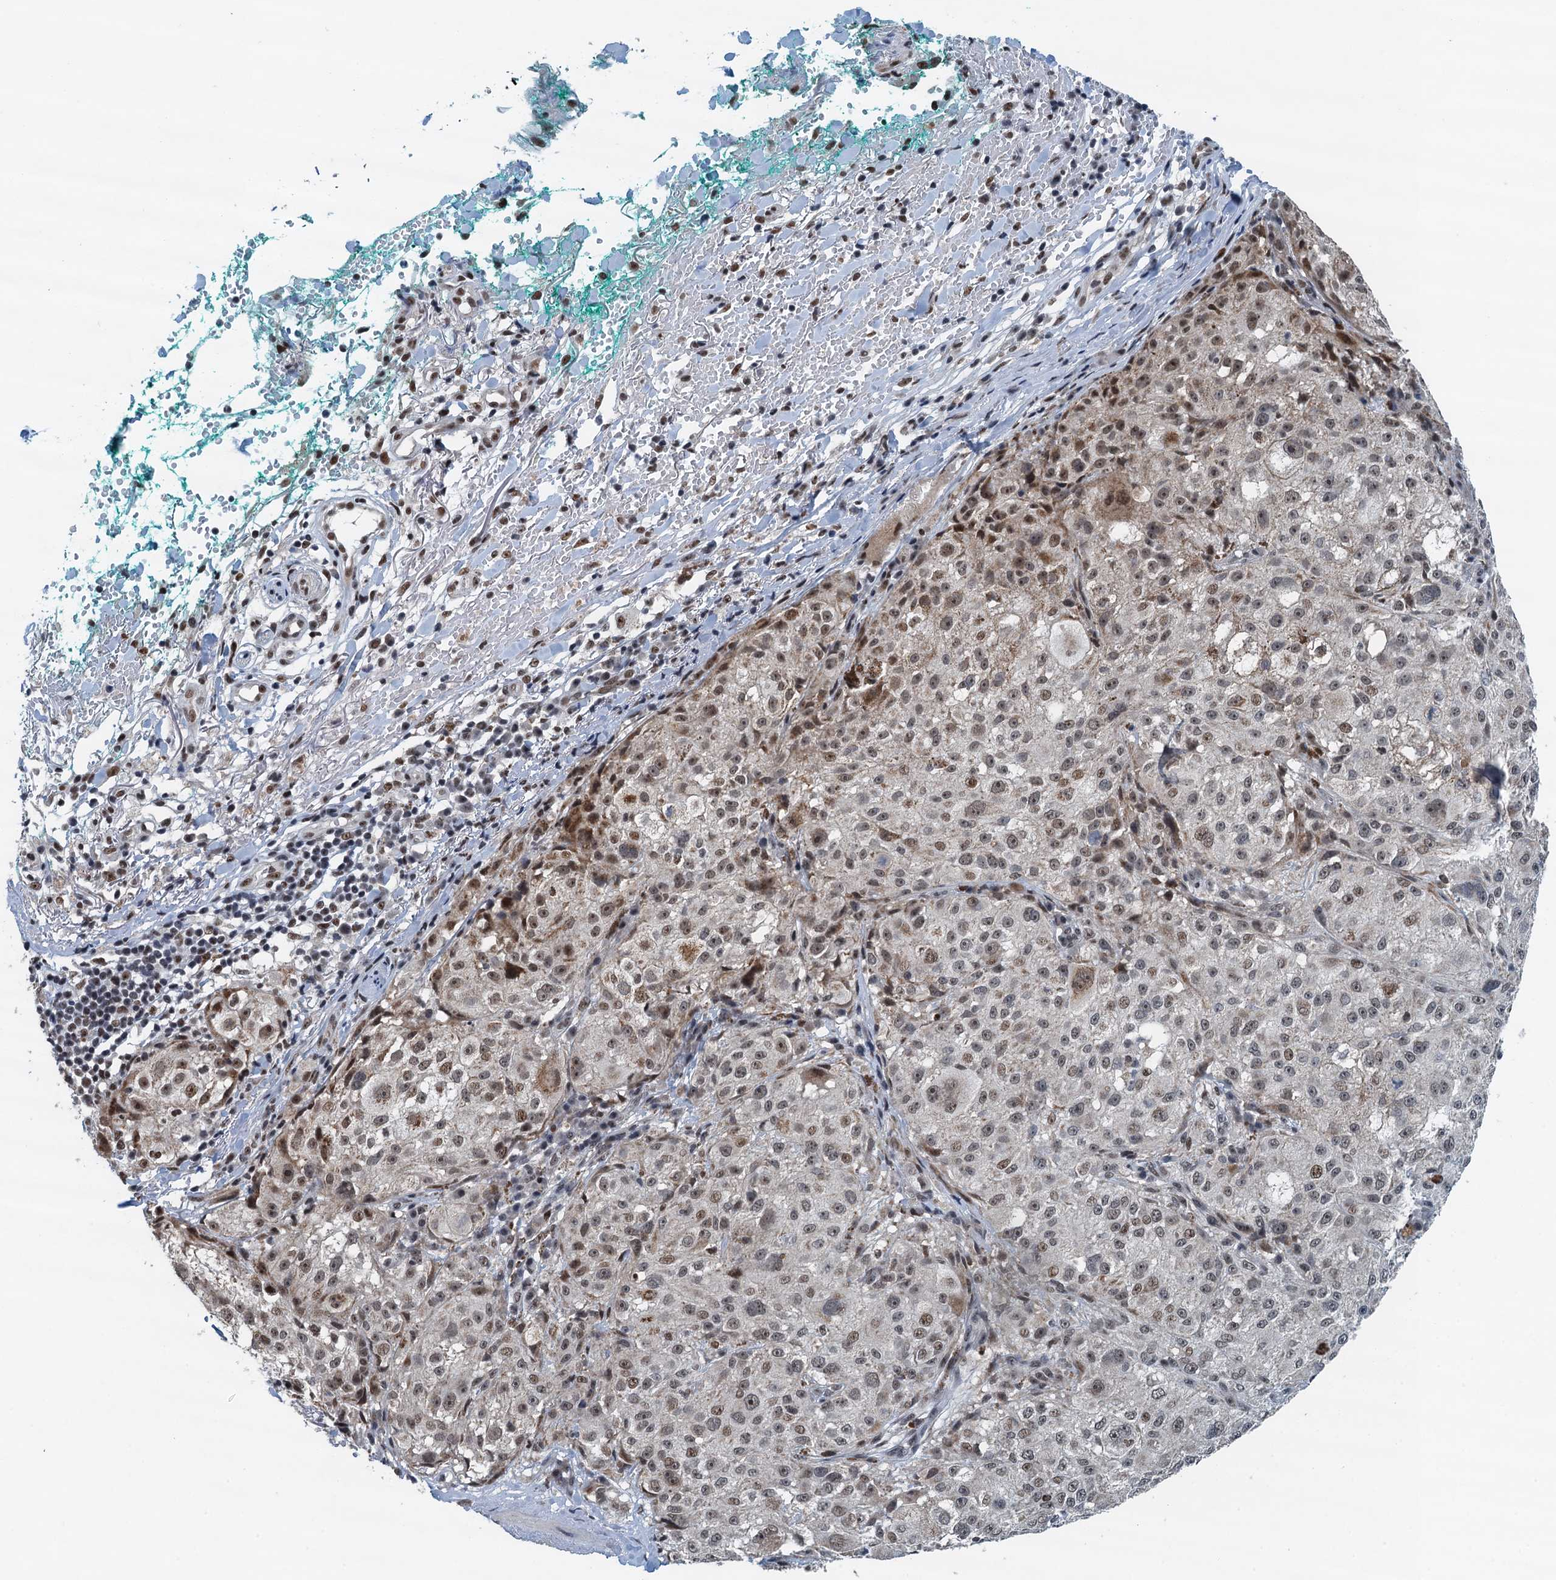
{"staining": {"intensity": "moderate", "quantity": "25%-75%", "location": "nuclear"}, "tissue": "melanoma", "cell_type": "Tumor cells", "image_type": "cancer", "snomed": [{"axis": "morphology", "description": "Necrosis, NOS"}, {"axis": "morphology", "description": "Malignant melanoma, NOS"}, {"axis": "topography", "description": "Skin"}], "caption": "Immunohistochemistry staining of malignant melanoma, which reveals medium levels of moderate nuclear expression in about 25%-75% of tumor cells indicating moderate nuclear protein positivity. The staining was performed using DAB (brown) for protein detection and nuclei were counterstained in hematoxylin (blue).", "gene": "MTA3", "patient": {"sex": "female", "age": 87}}